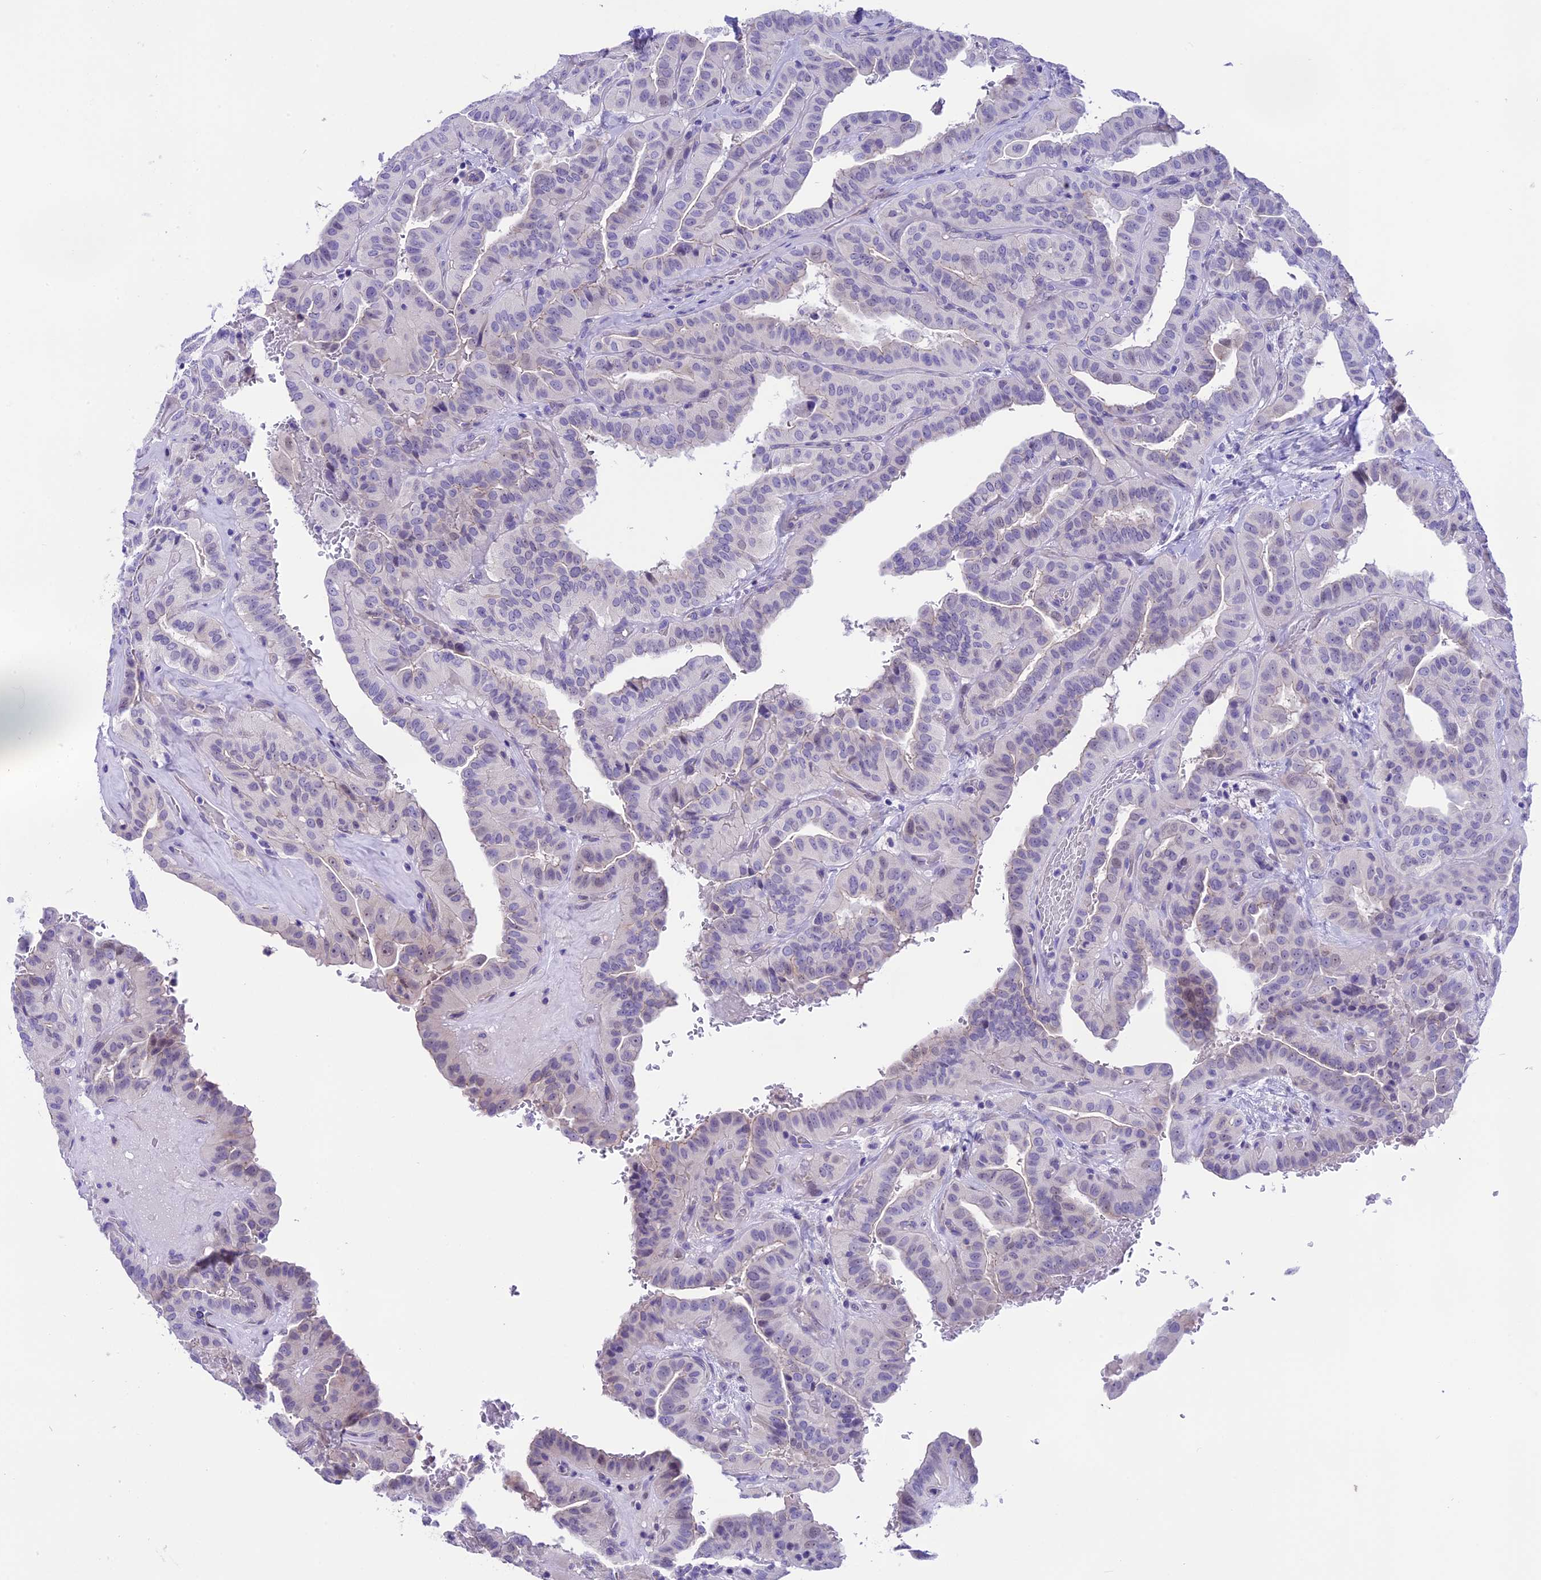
{"staining": {"intensity": "negative", "quantity": "none", "location": "none"}, "tissue": "thyroid cancer", "cell_type": "Tumor cells", "image_type": "cancer", "snomed": [{"axis": "morphology", "description": "Papillary adenocarcinoma, NOS"}, {"axis": "topography", "description": "Thyroid gland"}], "caption": "High power microscopy image of an immunohistochemistry histopathology image of thyroid papillary adenocarcinoma, revealing no significant positivity in tumor cells. (DAB (3,3'-diaminobenzidine) immunohistochemistry (IHC) visualized using brightfield microscopy, high magnification).", "gene": "PRR15", "patient": {"sex": "male", "age": 77}}